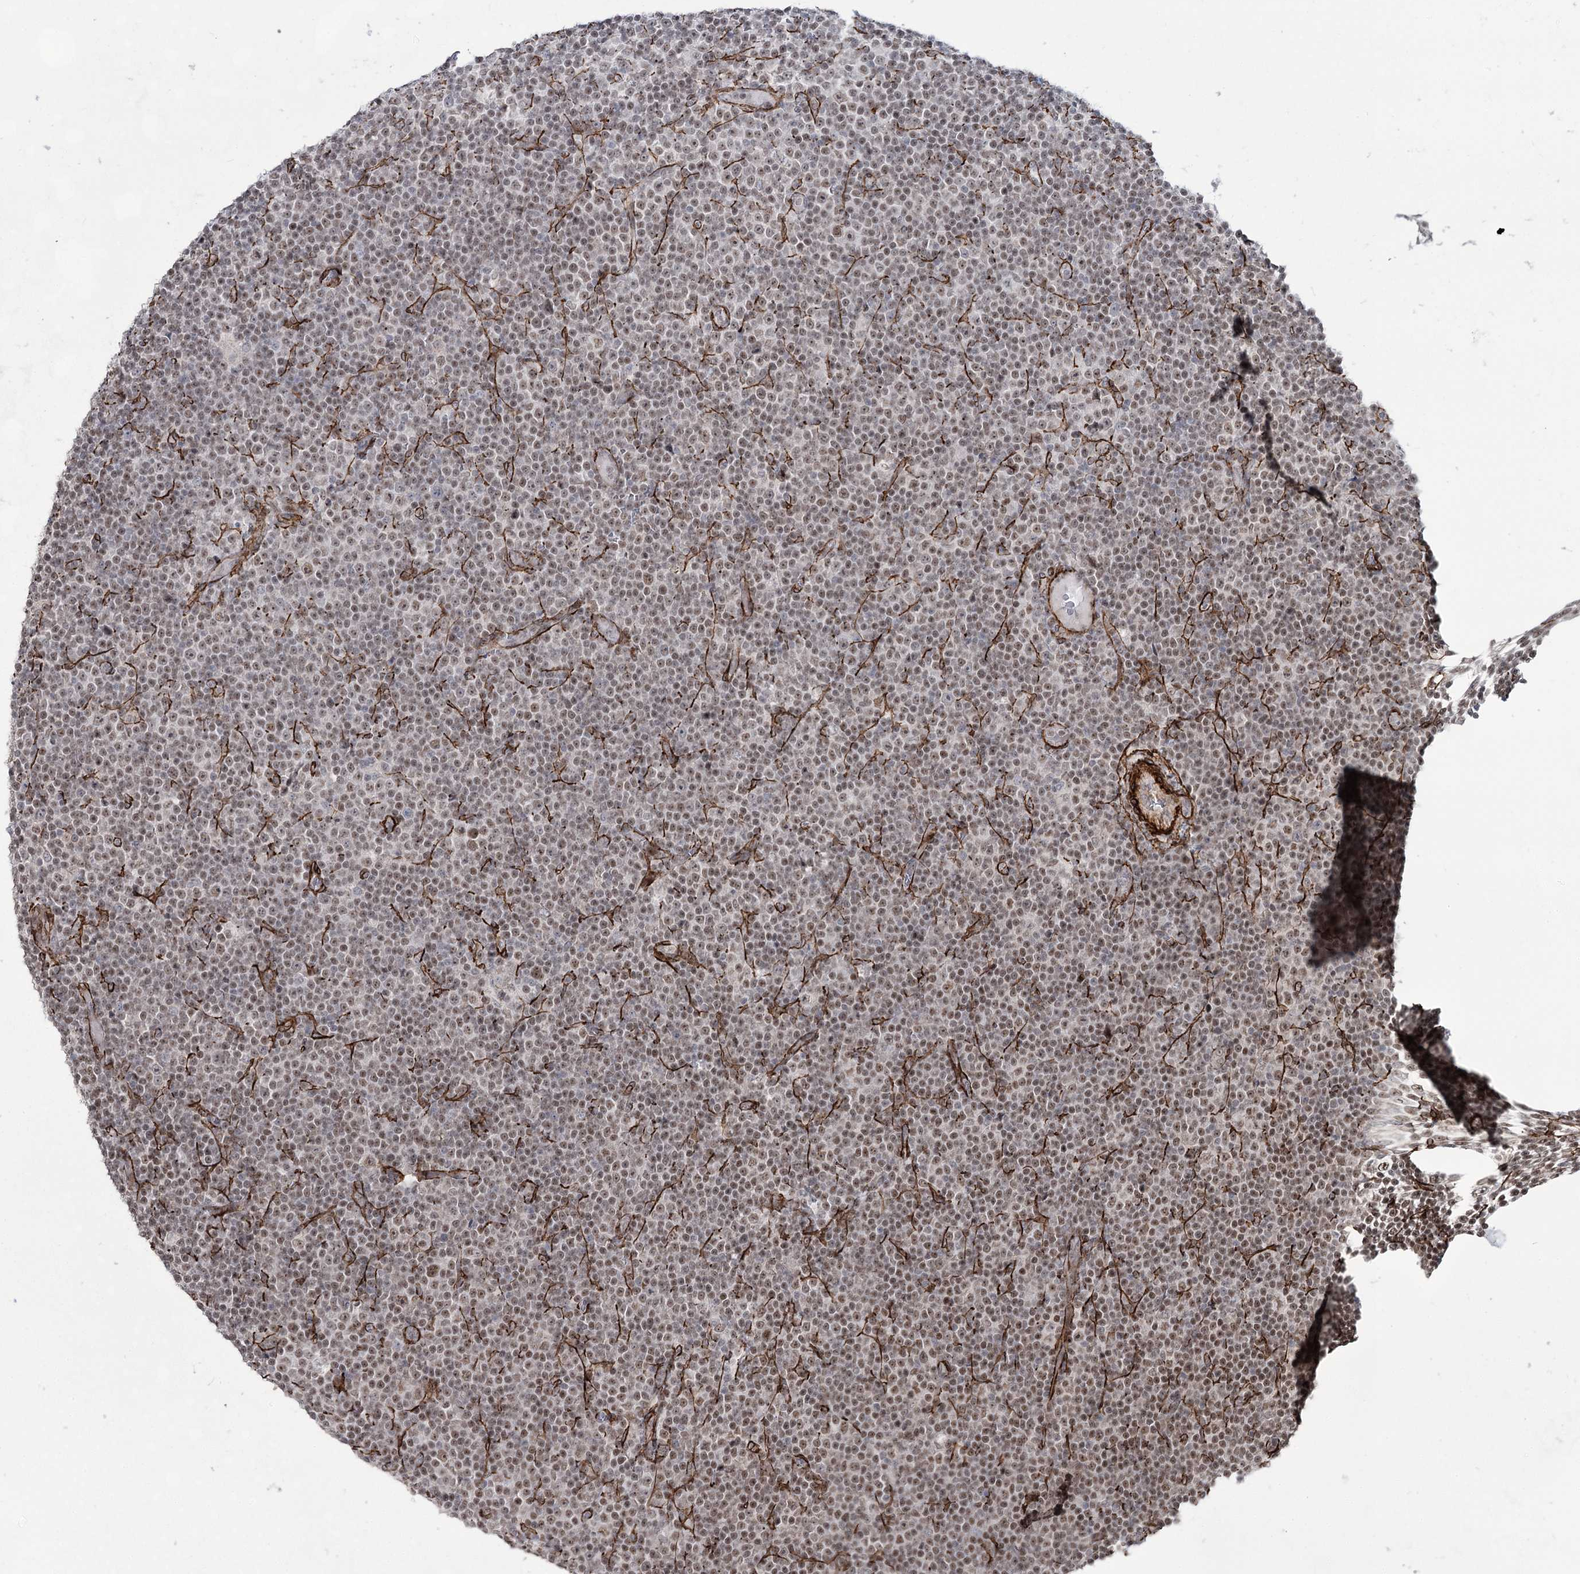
{"staining": {"intensity": "moderate", "quantity": "25%-75%", "location": "nuclear"}, "tissue": "lymphoma", "cell_type": "Tumor cells", "image_type": "cancer", "snomed": [{"axis": "morphology", "description": "Malignant lymphoma, non-Hodgkin's type, Low grade"}, {"axis": "topography", "description": "Lymph node"}], "caption": "A micrograph of low-grade malignant lymphoma, non-Hodgkin's type stained for a protein displays moderate nuclear brown staining in tumor cells.", "gene": "CWF19L1", "patient": {"sex": "female", "age": 67}}